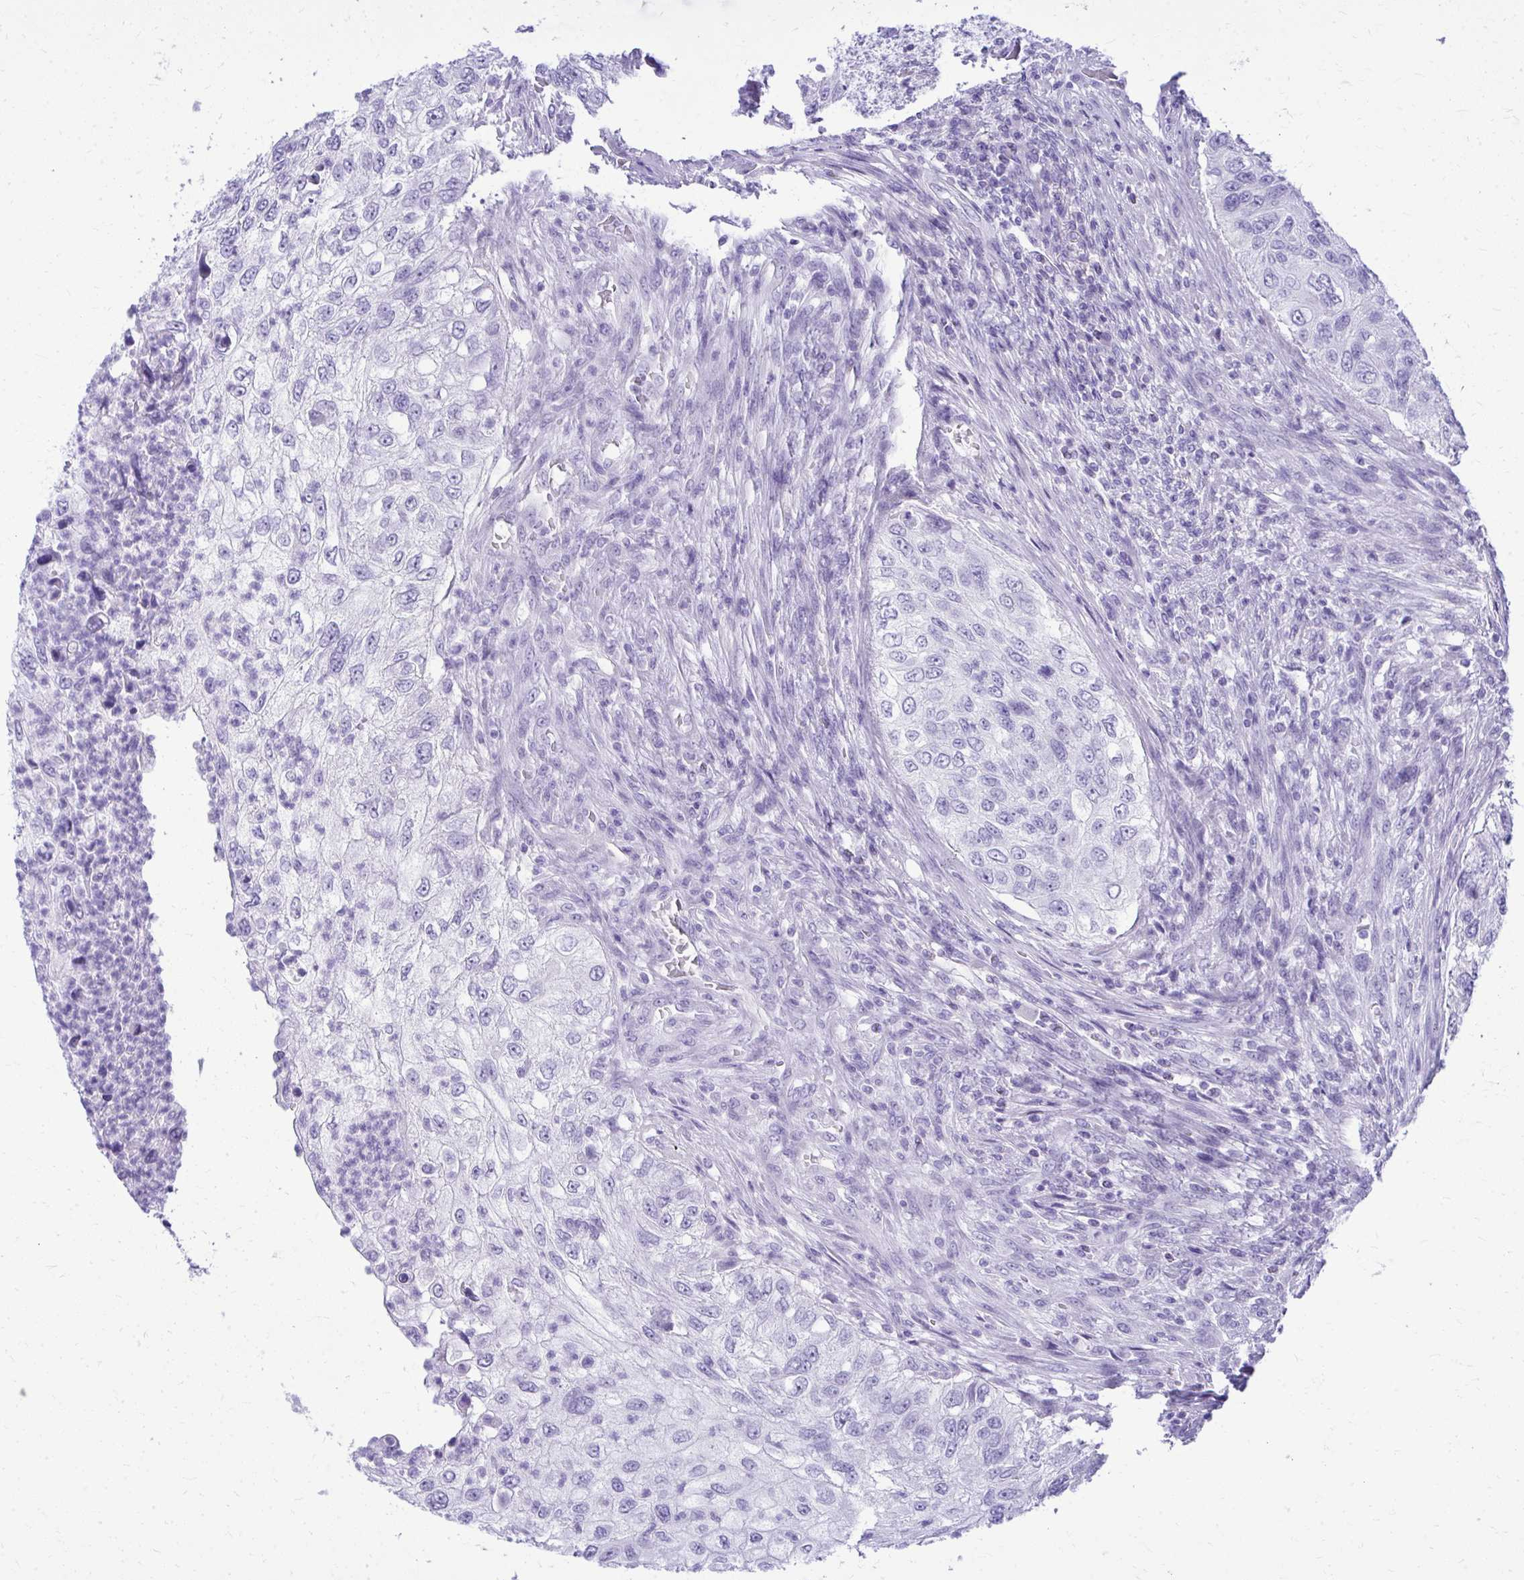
{"staining": {"intensity": "negative", "quantity": "none", "location": "none"}, "tissue": "urothelial cancer", "cell_type": "Tumor cells", "image_type": "cancer", "snomed": [{"axis": "morphology", "description": "Urothelial carcinoma, High grade"}, {"axis": "topography", "description": "Urinary bladder"}], "caption": "The histopathology image shows no significant positivity in tumor cells of high-grade urothelial carcinoma.", "gene": "RALYL", "patient": {"sex": "female", "age": 60}}